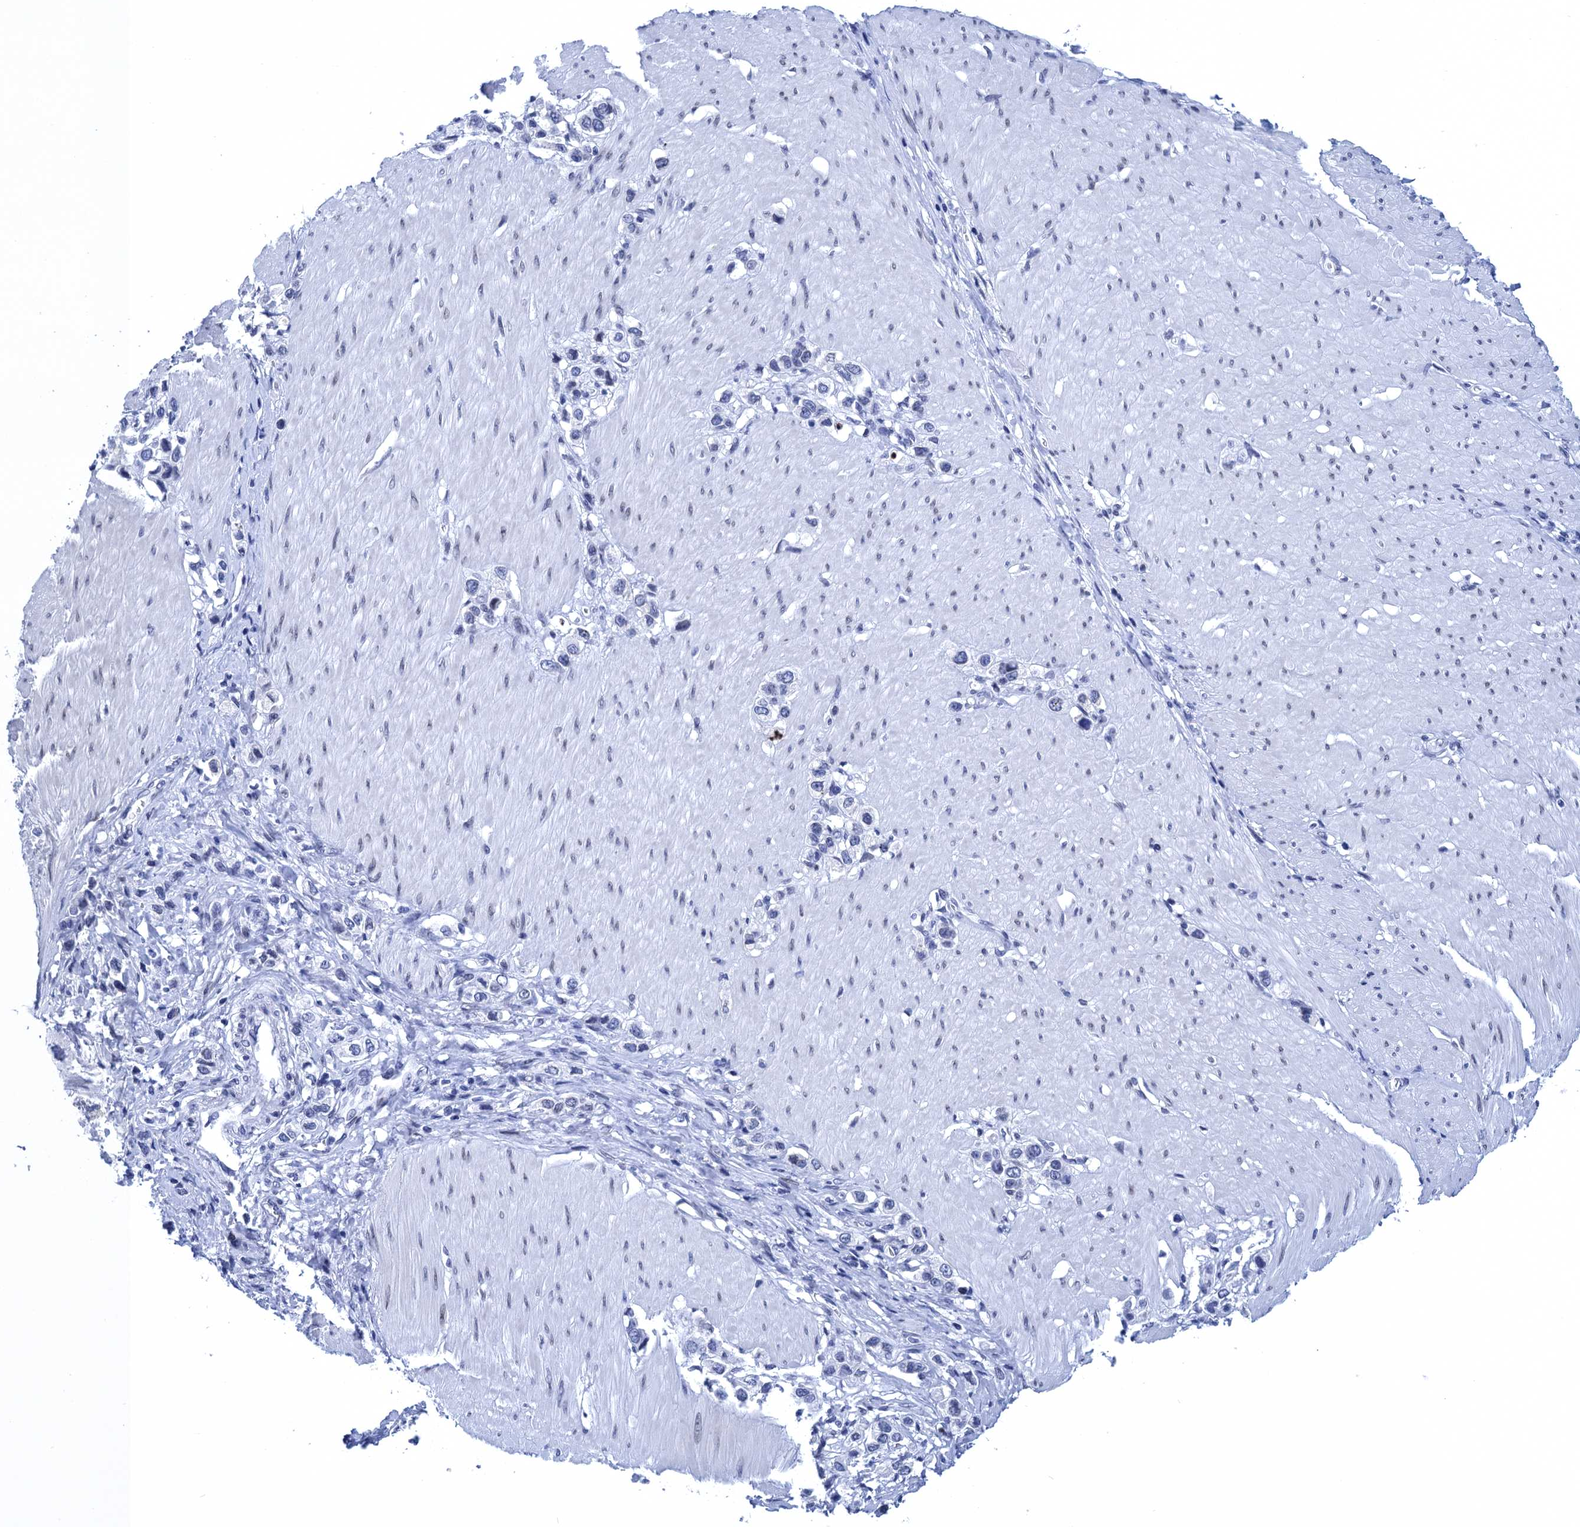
{"staining": {"intensity": "negative", "quantity": "none", "location": "none"}, "tissue": "stomach cancer", "cell_type": "Tumor cells", "image_type": "cancer", "snomed": [{"axis": "morphology", "description": "Normal tissue, NOS"}, {"axis": "morphology", "description": "Adenocarcinoma, NOS"}, {"axis": "topography", "description": "Stomach, upper"}, {"axis": "topography", "description": "Stomach"}], "caption": "DAB (3,3'-diaminobenzidine) immunohistochemical staining of stomach cancer exhibits no significant positivity in tumor cells.", "gene": "METTL25", "patient": {"sex": "female", "age": 65}}